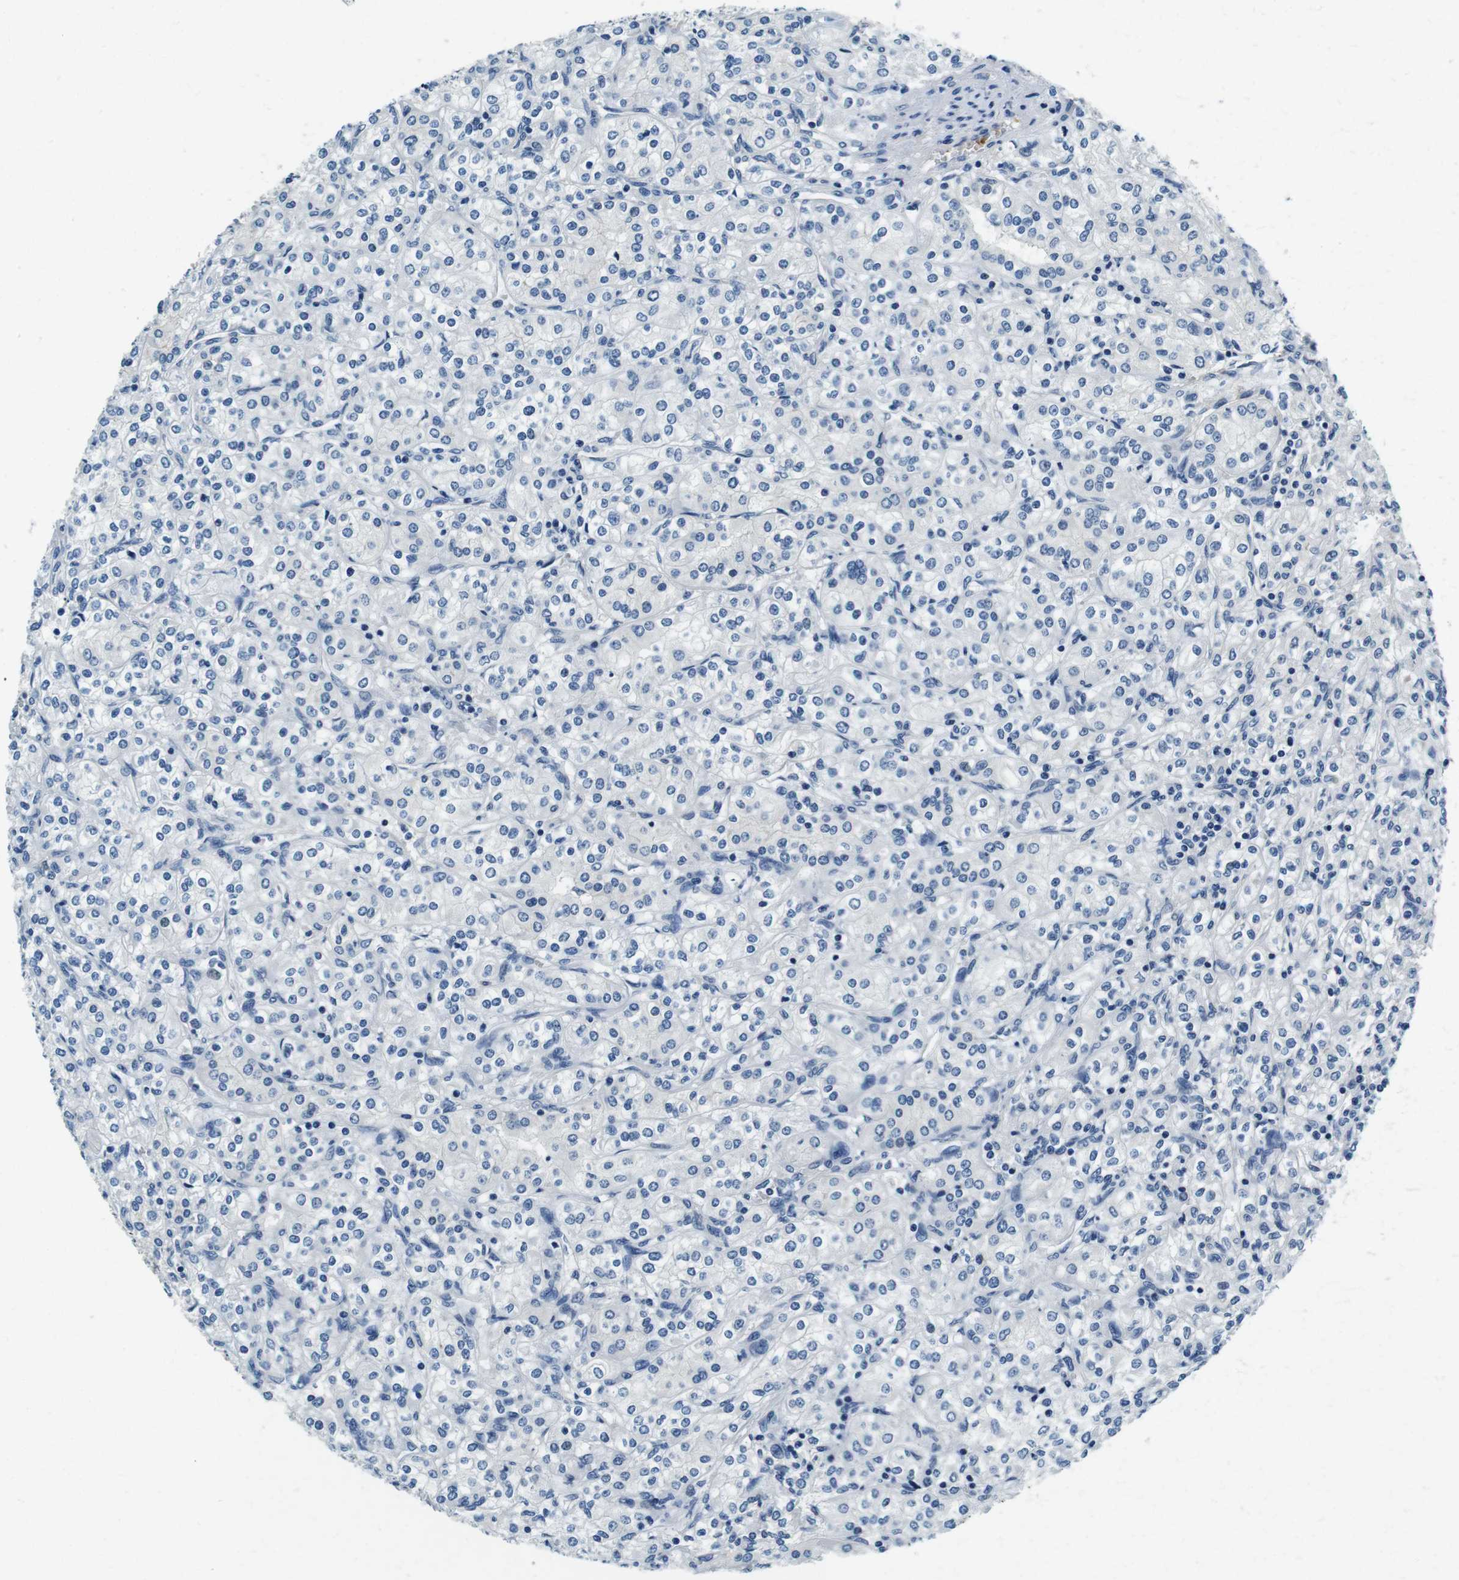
{"staining": {"intensity": "negative", "quantity": "none", "location": "none"}, "tissue": "renal cancer", "cell_type": "Tumor cells", "image_type": "cancer", "snomed": [{"axis": "morphology", "description": "Adenocarcinoma, NOS"}, {"axis": "topography", "description": "Kidney"}], "caption": "Photomicrograph shows no significant protein positivity in tumor cells of renal cancer.", "gene": "KCNJ5", "patient": {"sex": "male", "age": 77}}